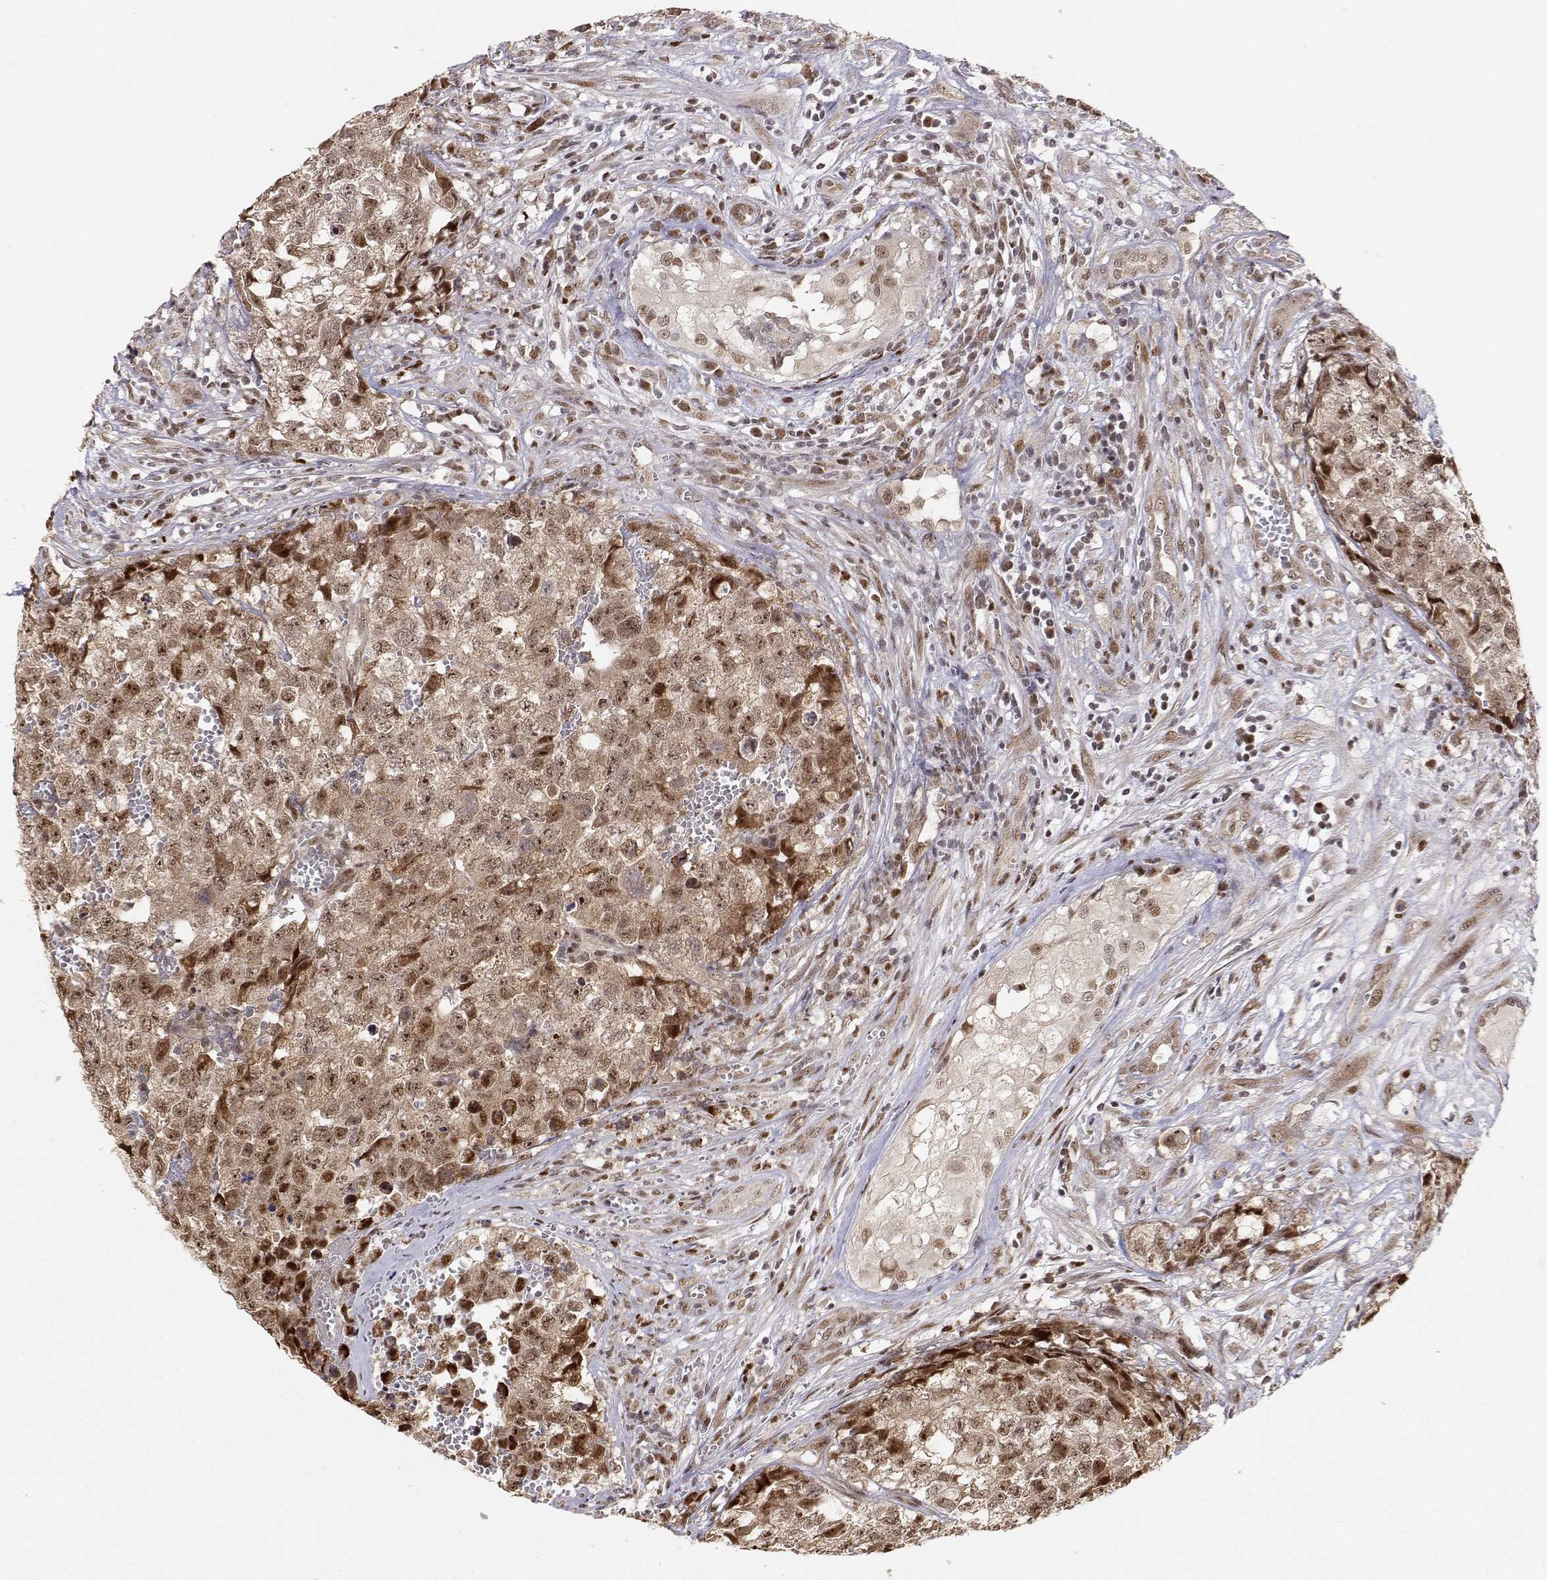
{"staining": {"intensity": "moderate", "quantity": ">75%", "location": "cytoplasmic/membranous,nuclear"}, "tissue": "testis cancer", "cell_type": "Tumor cells", "image_type": "cancer", "snomed": [{"axis": "morphology", "description": "Seminoma, NOS"}, {"axis": "morphology", "description": "Carcinoma, Embryonal, NOS"}, {"axis": "topography", "description": "Testis"}], "caption": "Brown immunohistochemical staining in human testis cancer shows moderate cytoplasmic/membranous and nuclear positivity in about >75% of tumor cells.", "gene": "BRCA1", "patient": {"sex": "male", "age": 22}}